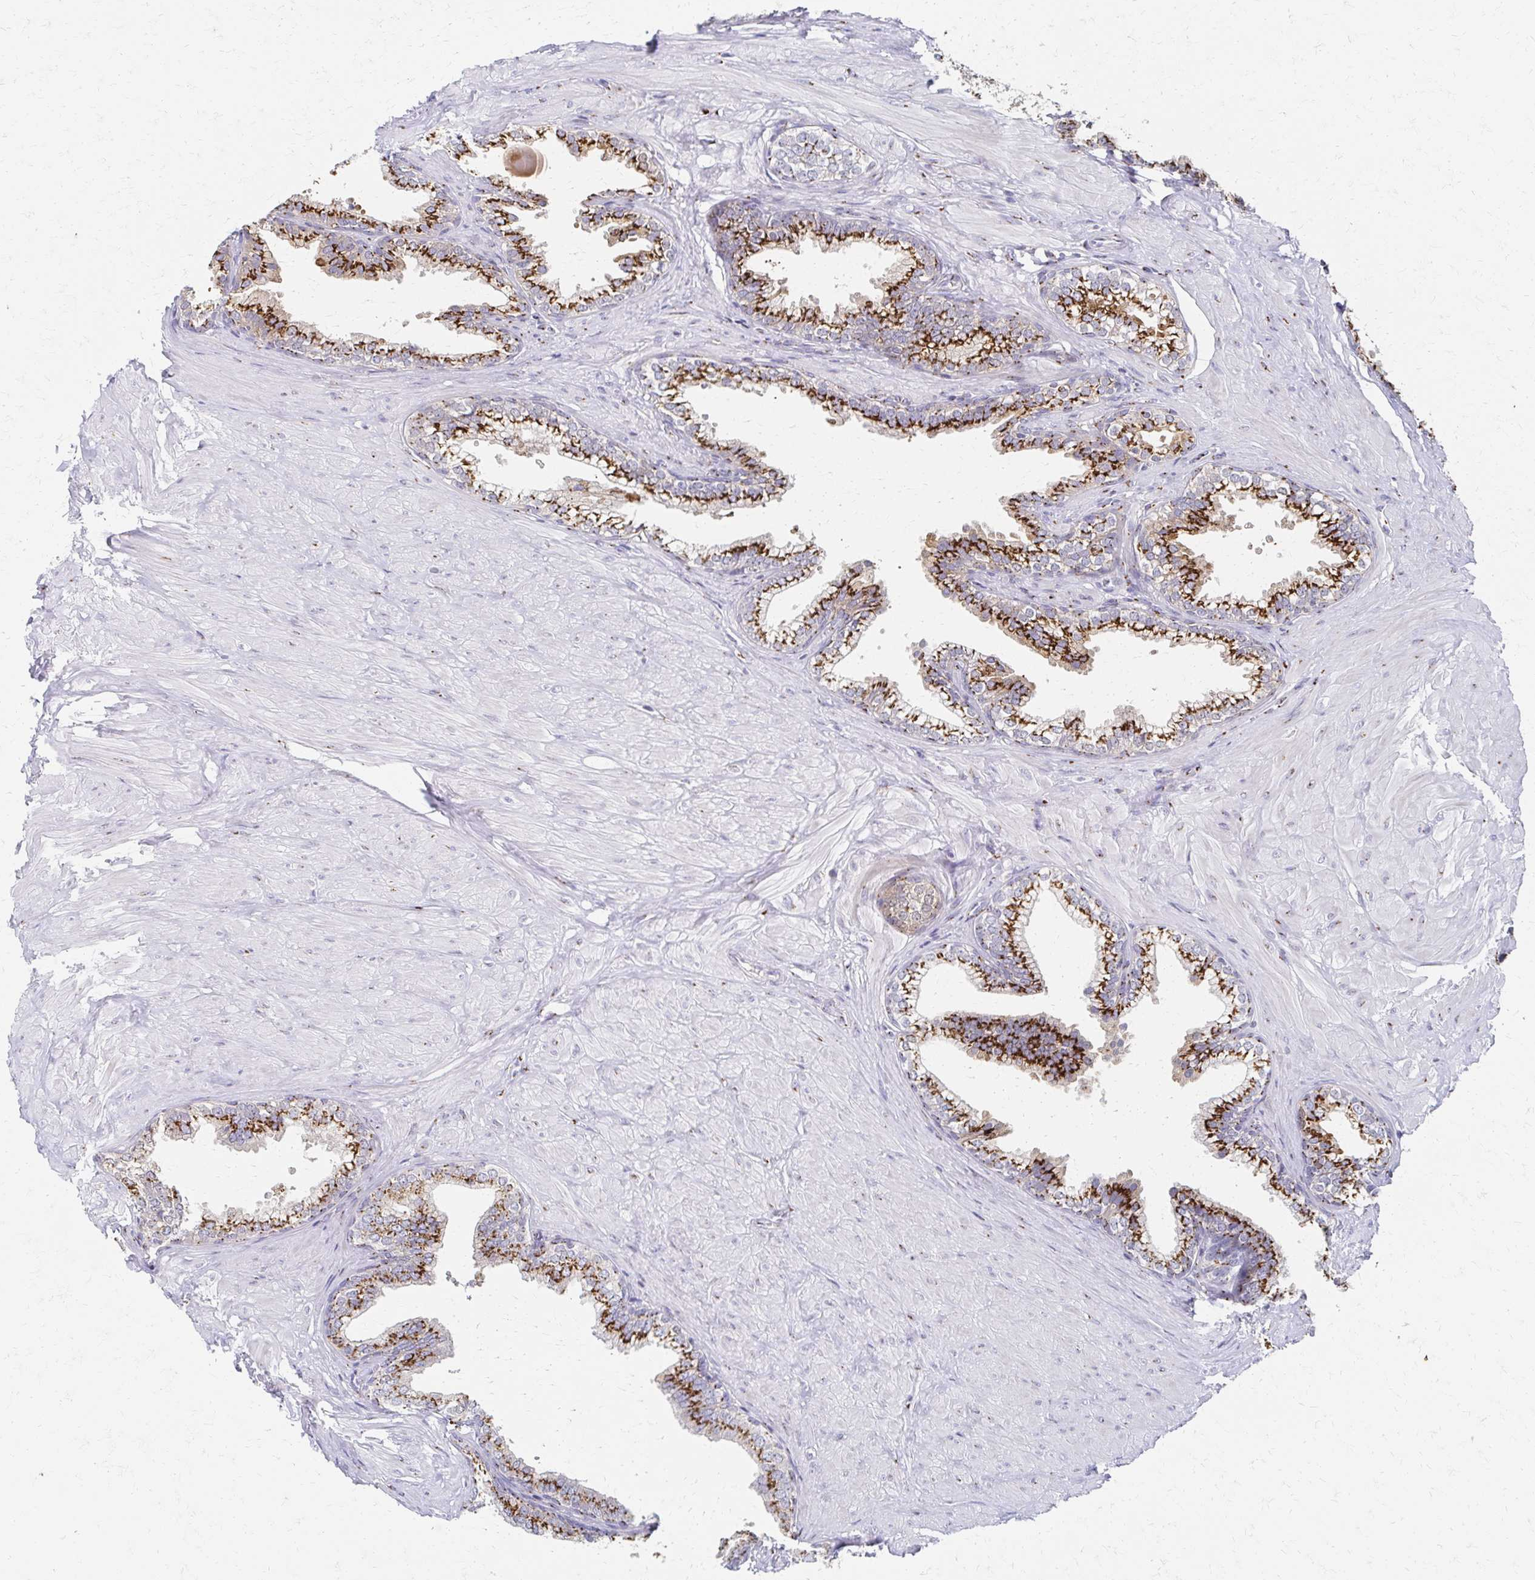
{"staining": {"intensity": "strong", "quantity": ">75%", "location": "cytoplasmic/membranous"}, "tissue": "prostate", "cell_type": "Glandular cells", "image_type": "normal", "snomed": [{"axis": "morphology", "description": "Normal tissue, NOS"}, {"axis": "topography", "description": "Prostate"}, {"axis": "topography", "description": "Peripheral nerve tissue"}], "caption": "Immunohistochemical staining of normal prostate displays >75% levels of strong cytoplasmic/membranous protein expression in approximately >75% of glandular cells. Immunohistochemistry stains the protein of interest in brown and the nuclei are stained blue.", "gene": "ENSG00000254692", "patient": {"sex": "male", "age": 55}}